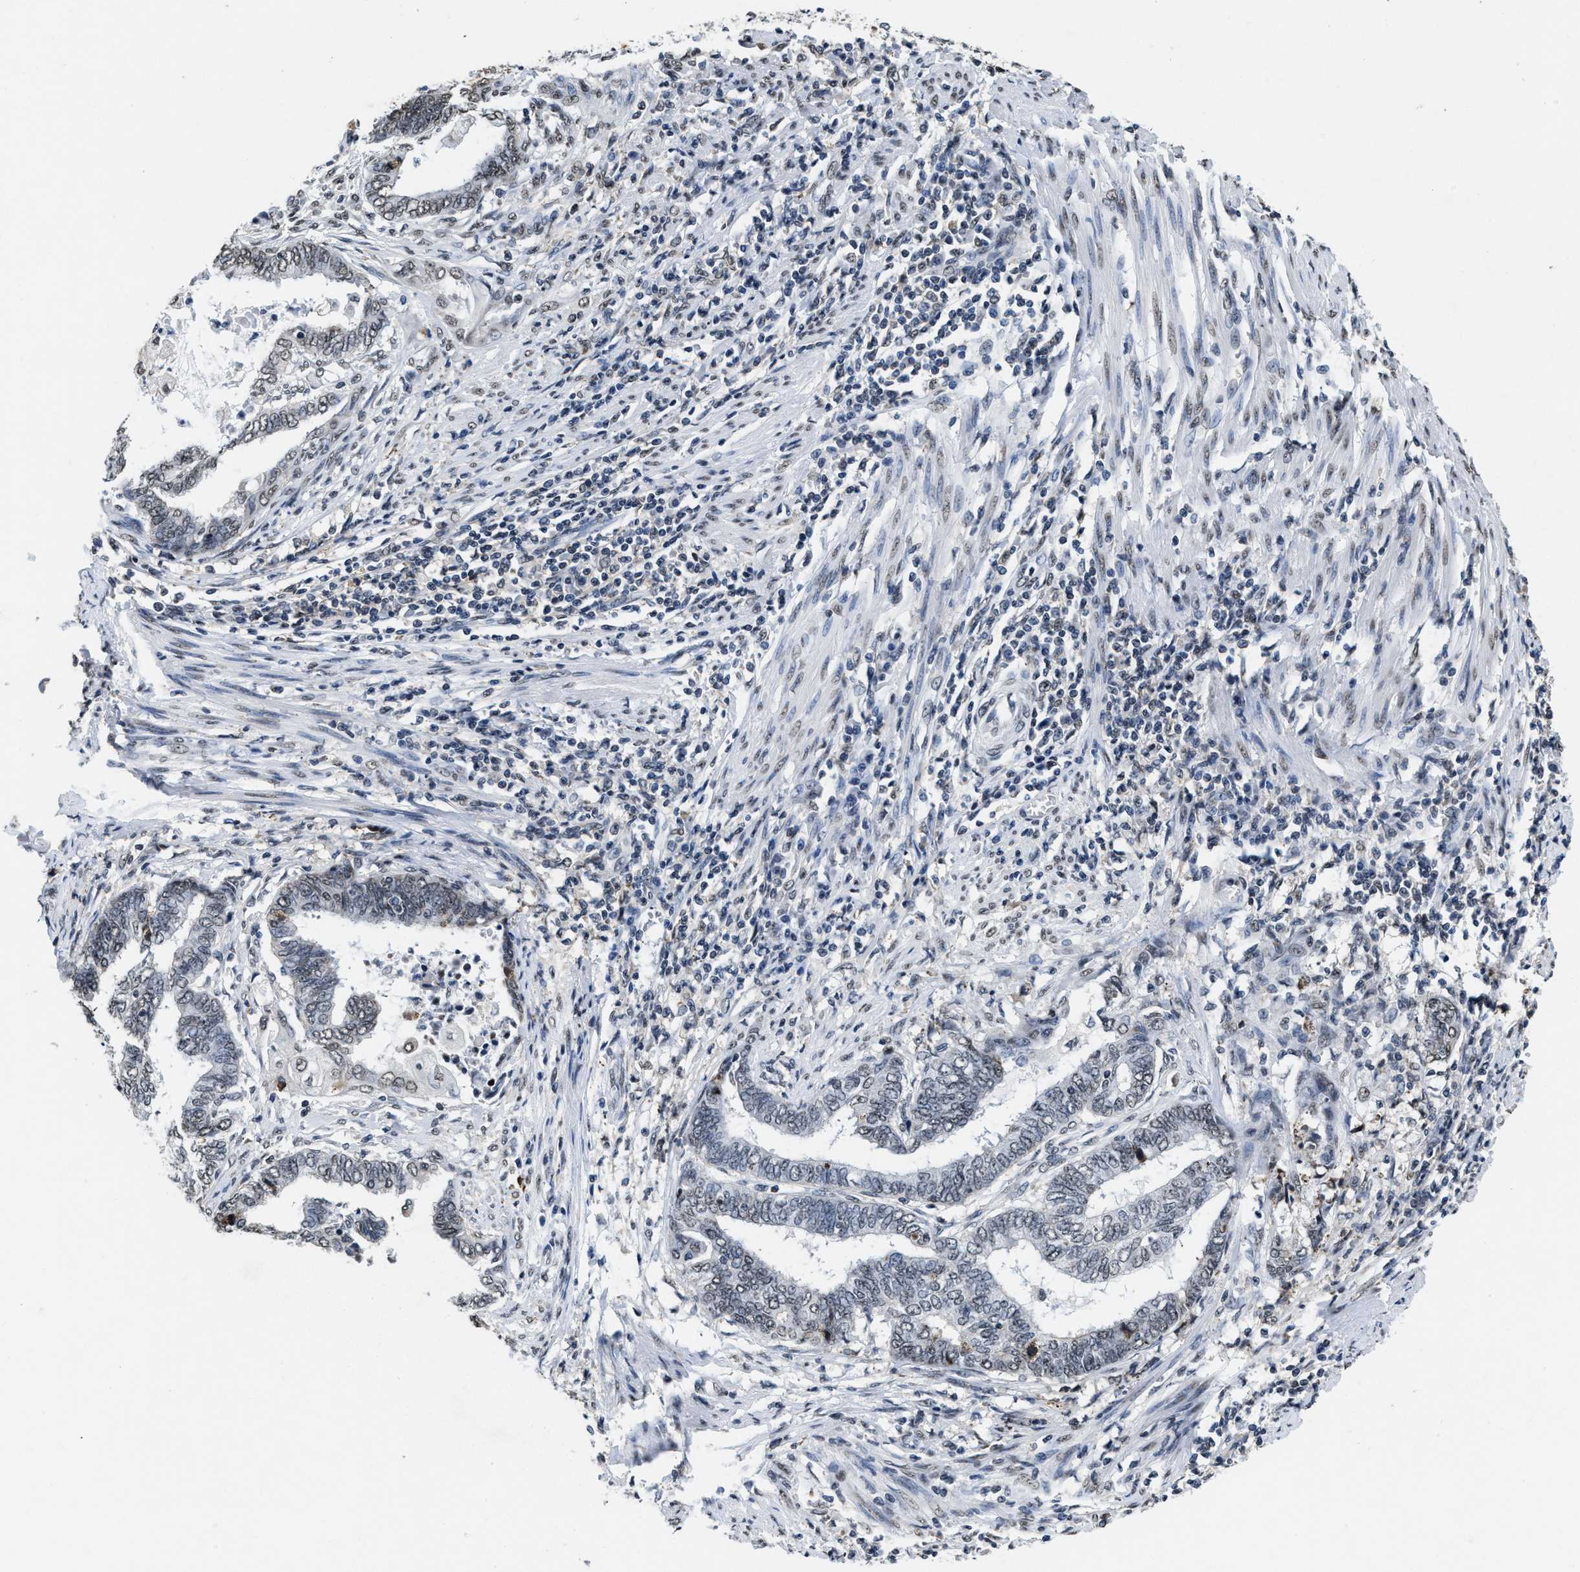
{"staining": {"intensity": "weak", "quantity": "<25%", "location": "nuclear"}, "tissue": "endometrial cancer", "cell_type": "Tumor cells", "image_type": "cancer", "snomed": [{"axis": "morphology", "description": "Adenocarcinoma, NOS"}, {"axis": "topography", "description": "Uterus"}, {"axis": "topography", "description": "Endometrium"}], "caption": "Tumor cells show no significant staining in endometrial cancer (adenocarcinoma).", "gene": "SUPT16H", "patient": {"sex": "female", "age": 70}}